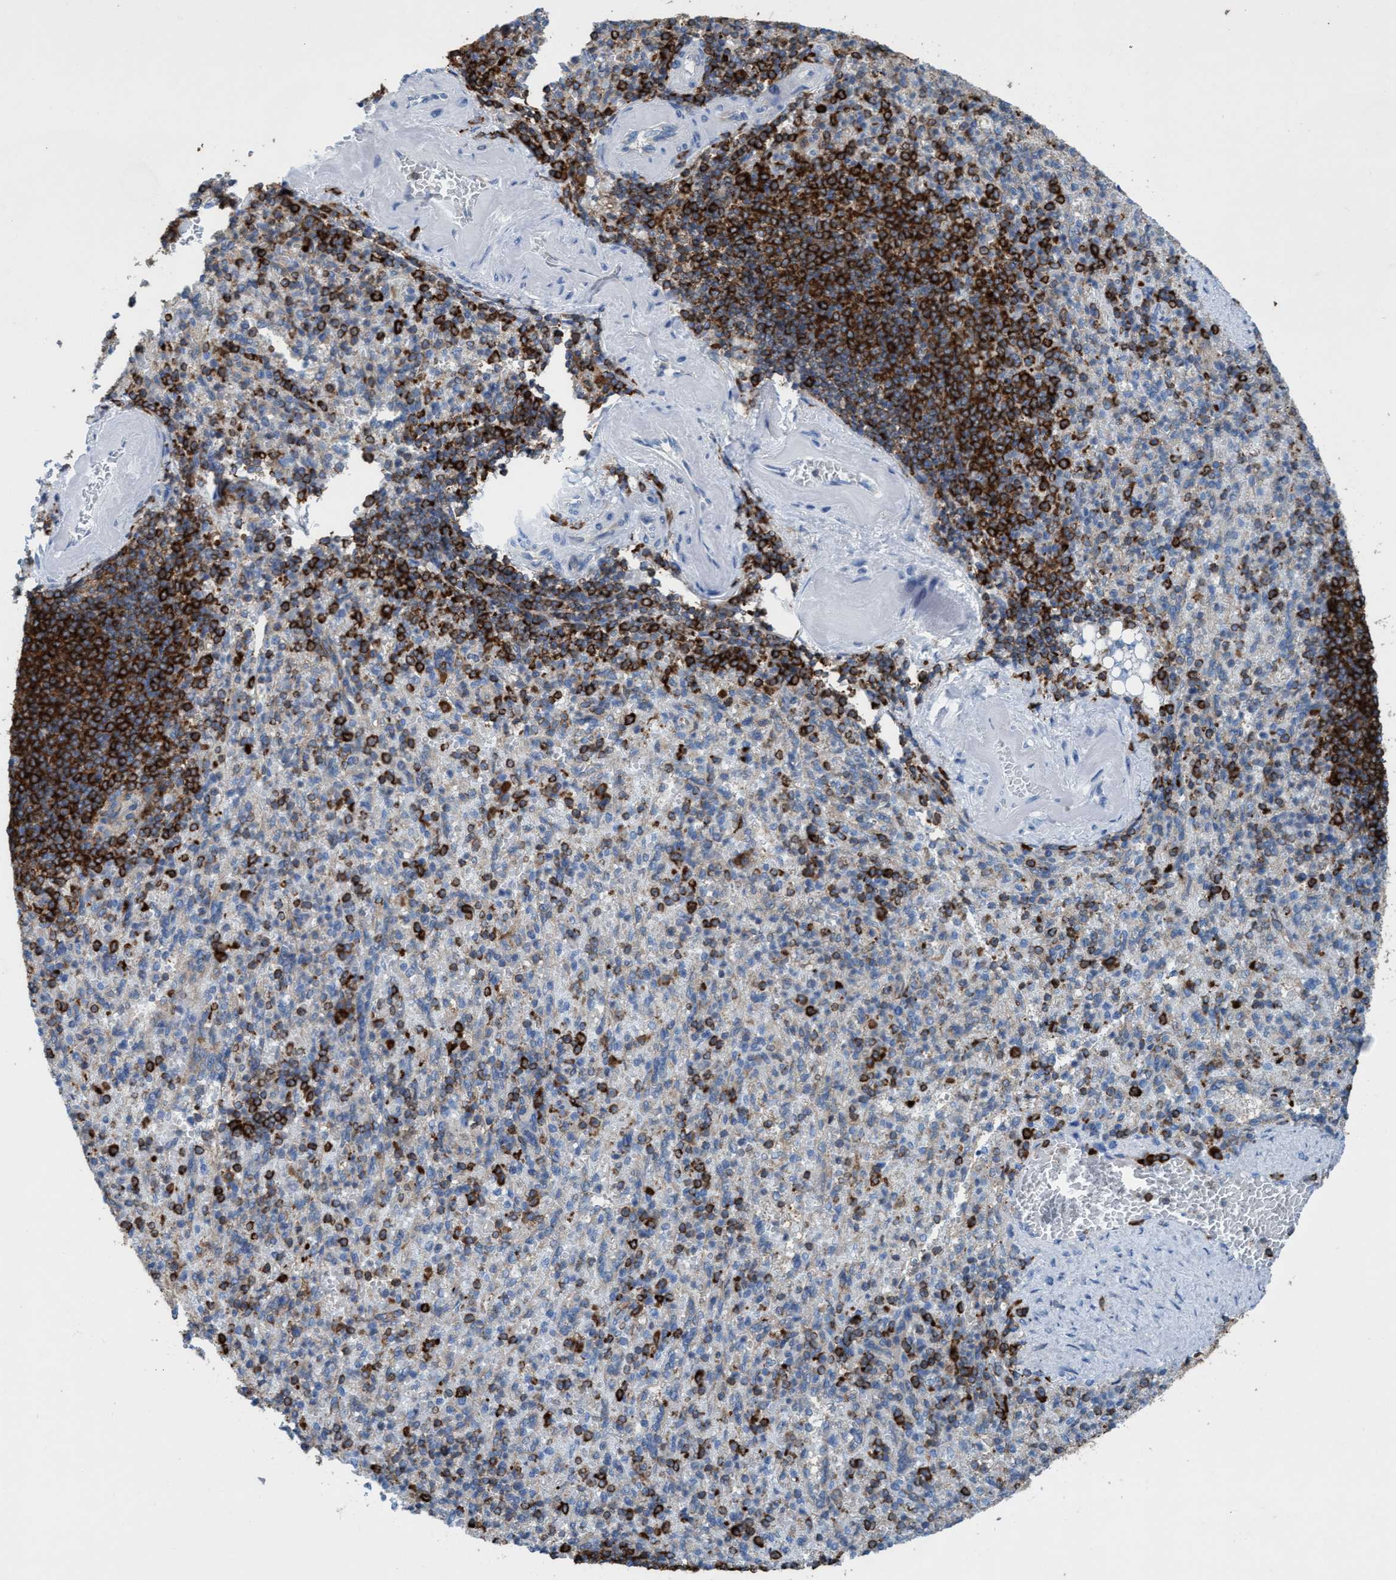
{"staining": {"intensity": "moderate", "quantity": "25%-75%", "location": "cytoplasmic/membranous"}, "tissue": "spleen", "cell_type": "Cells in red pulp", "image_type": "normal", "snomed": [{"axis": "morphology", "description": "Normal tissue, NOS"}, {"axis": "topography", "description": "Spleen"}], "caption": "An image of human spleen stained for a protein displays moderate cytoplasmic/membranous brown staining in cells in red pulp. The protein is shown in brown color, while the nuclei are stained blue.", "gene": "EZR", "patient": {"sex": "female", "age": 74}}